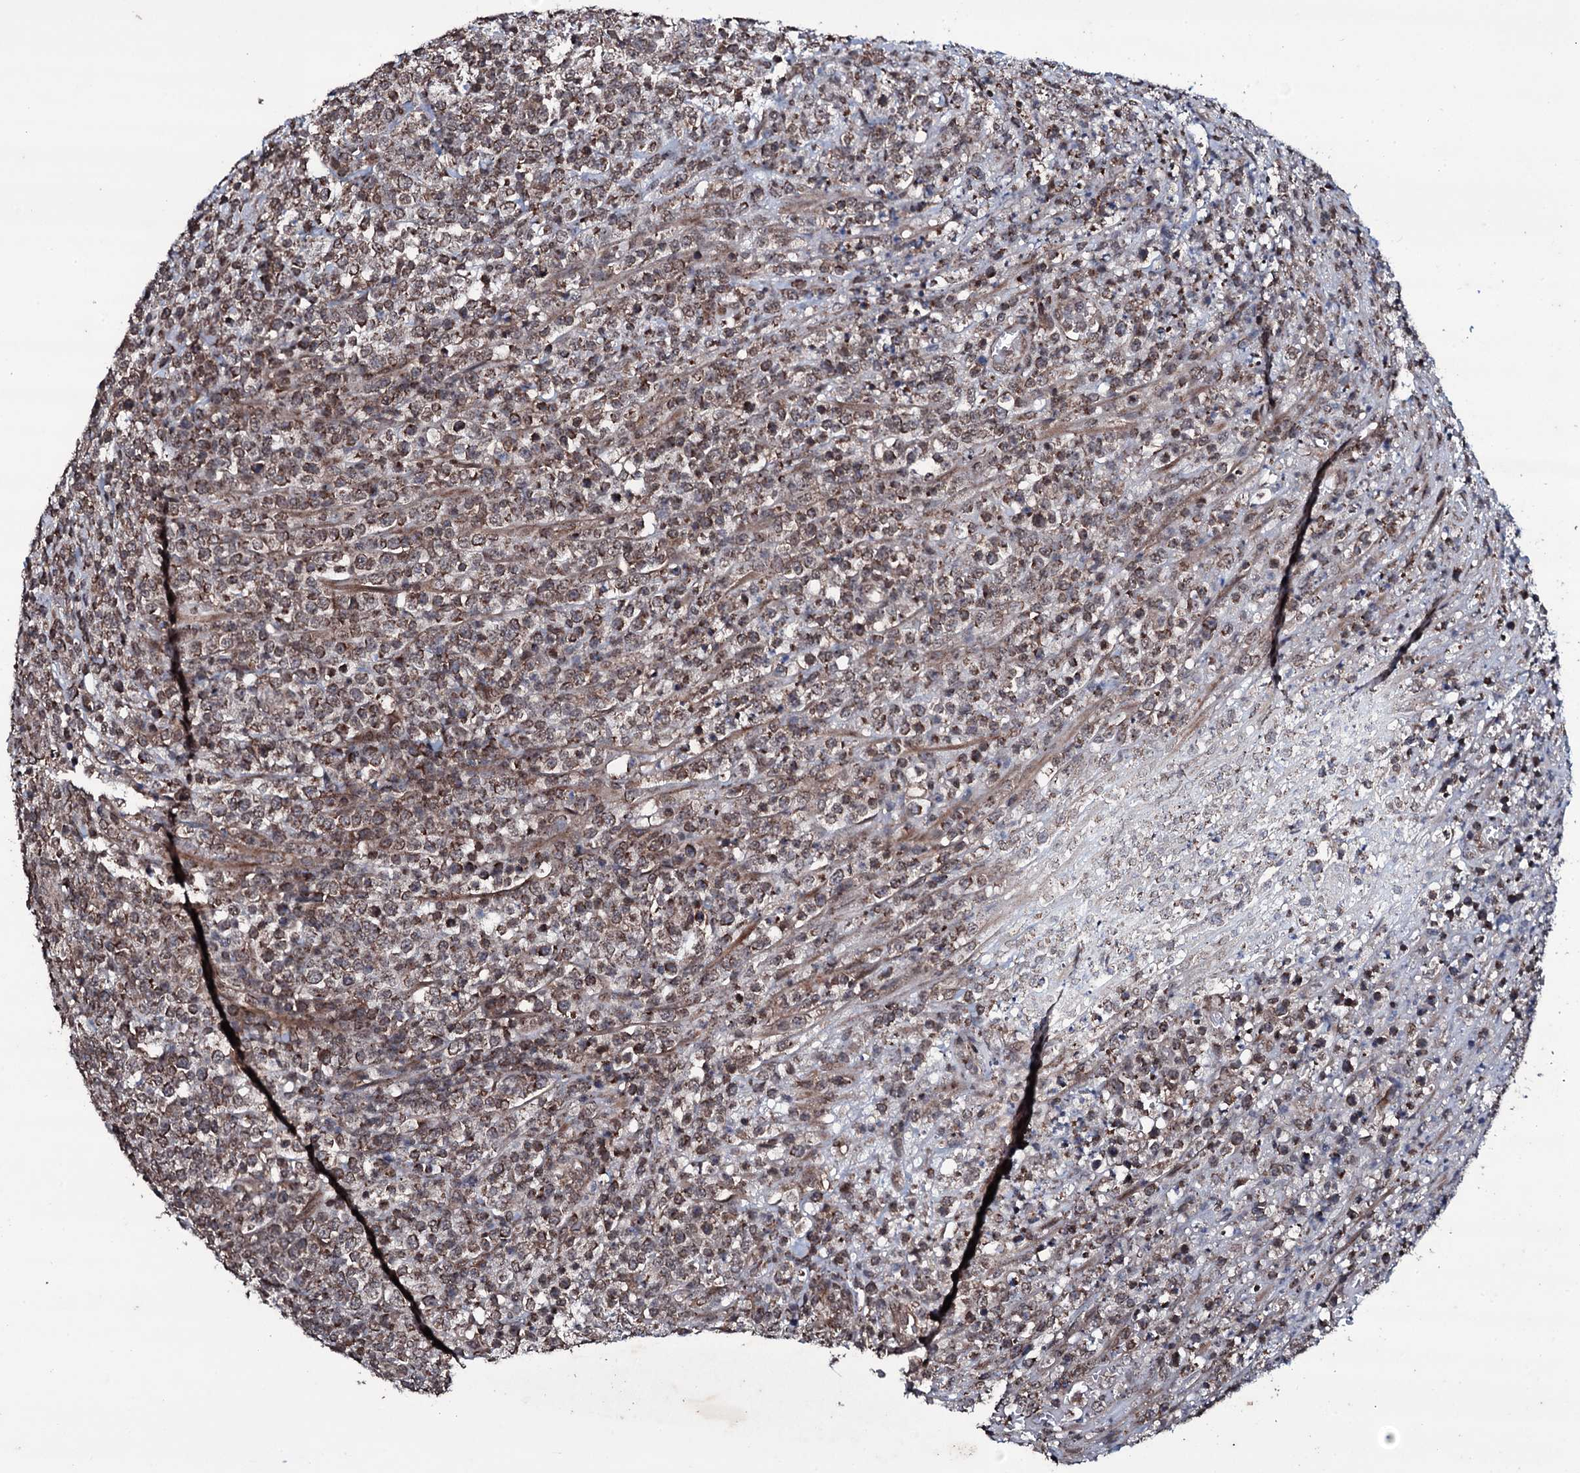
{"staining": {"intensity": "weak", "quantity": ">75%", "location": "cytoplasmic/membranous"}, "tissue": "lymphoma", "cell_type": "Tumor cells", "image_type": "cancer", "snomed": [{"axis": "morphology", "description": "Malignant lymphoma, non-Hodgkin's type, High grade"}, {"axis": "topography", "description": "Colon"}], "caption": "High-magnification brightfield microscopy of high-grade malignant lymphoma, non-Hodgkin's type stained with DAB (brown) and counterstained with hematoxylin (blue). tumor cells exhibit weak cytoplasmic/membranous staining is seen in about>75% of cells. (DAB (3,3'-diaminobenzidine) = brown stain, brightfield microscopy at high magnification).", "gene": "MRPS31", "patient": {"sex": "female", "age": 53}}